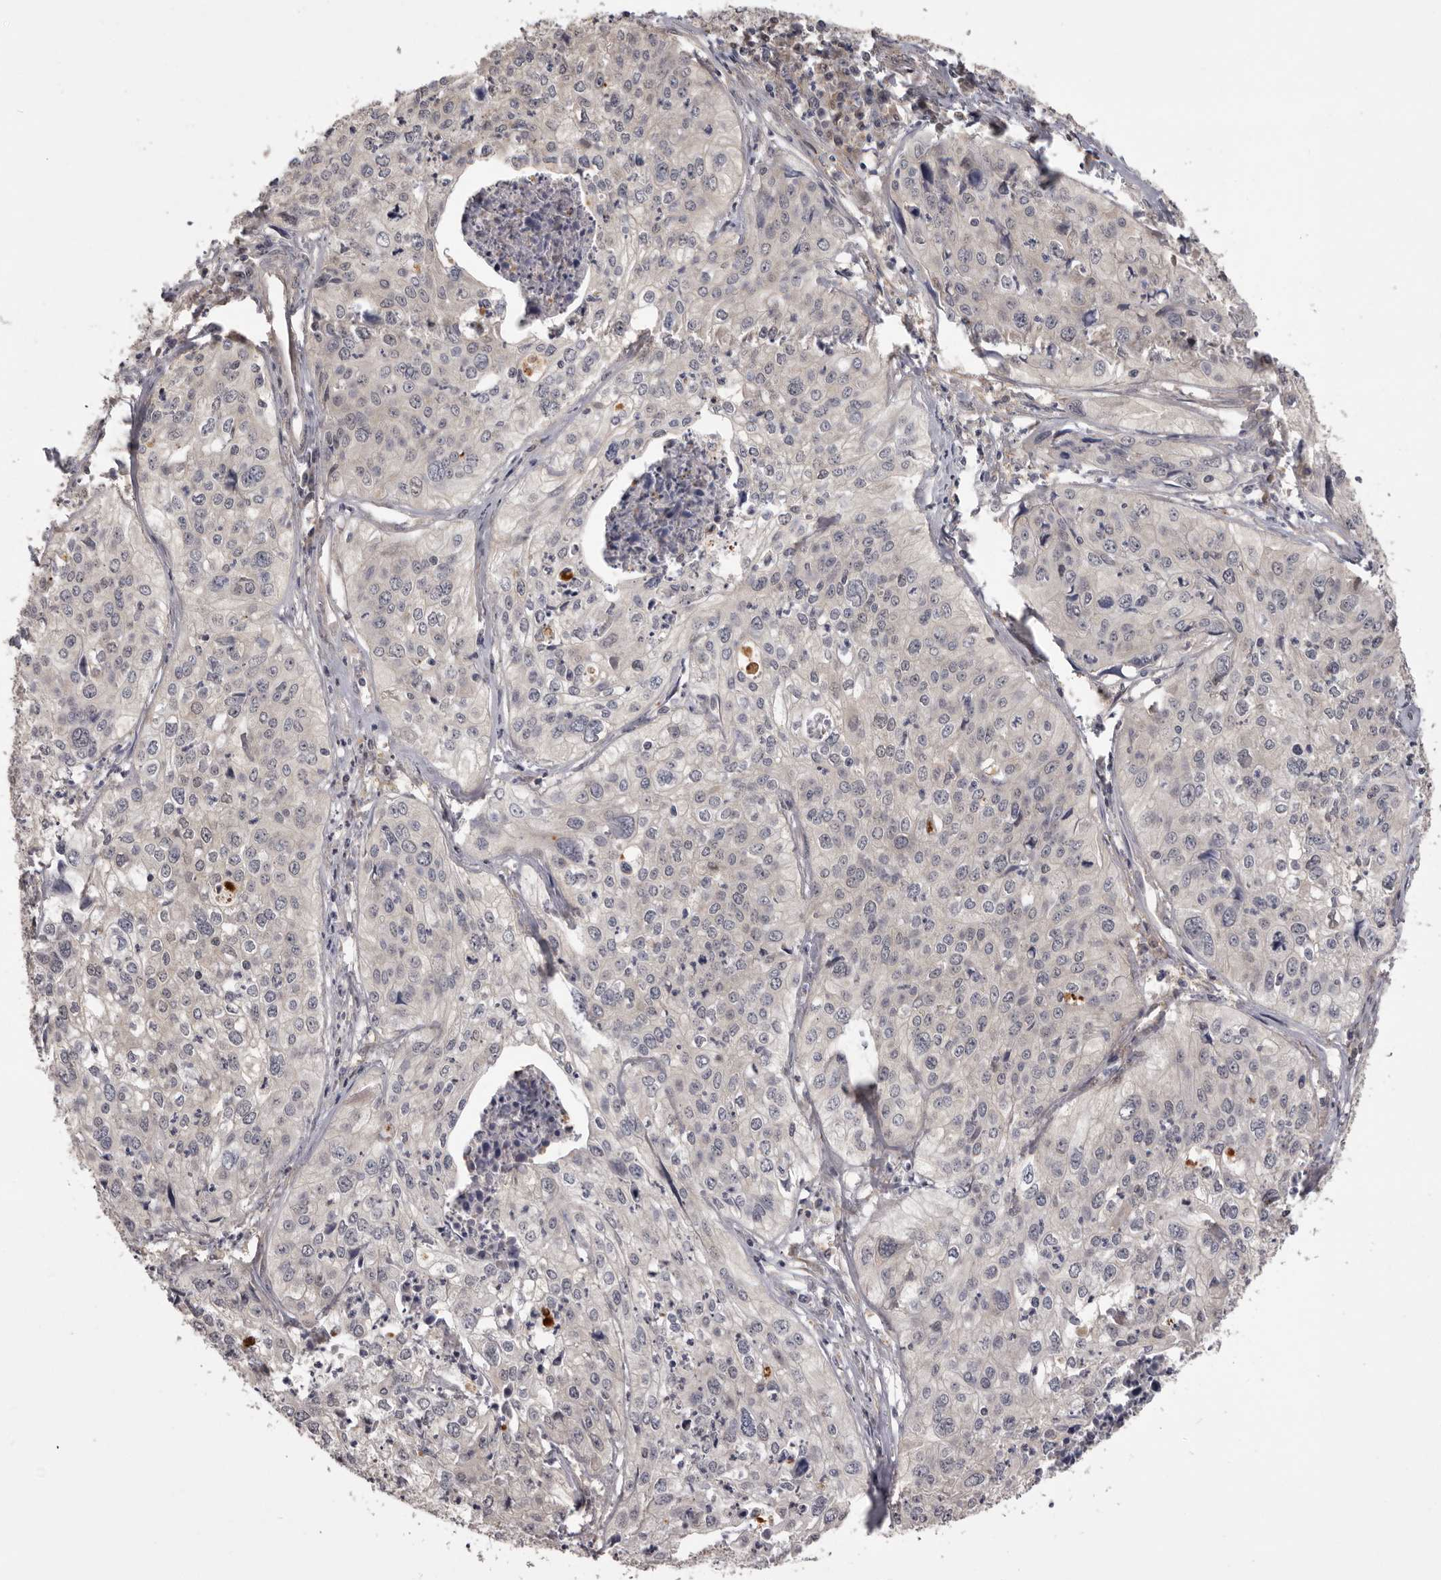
{"staining": {"intensity": "negative", "quantity": "none", "location": "none"}, "tissue": "cervical cancer", "cell_type": "Tumor cells", "image_type": "cancer", "snomed": [{"axis": "morphology", "description": "Squamous cell carcinoma, NOS"}, {"axis": "topography", "description": "Cervix"}], "caption": "Photomicrograph shows no significant protein positivity in tumor cells of cervical cancer (squamous cell carcinoma).", "gene": "MDH1", "patient": {"sex": "female", "age": 31}}